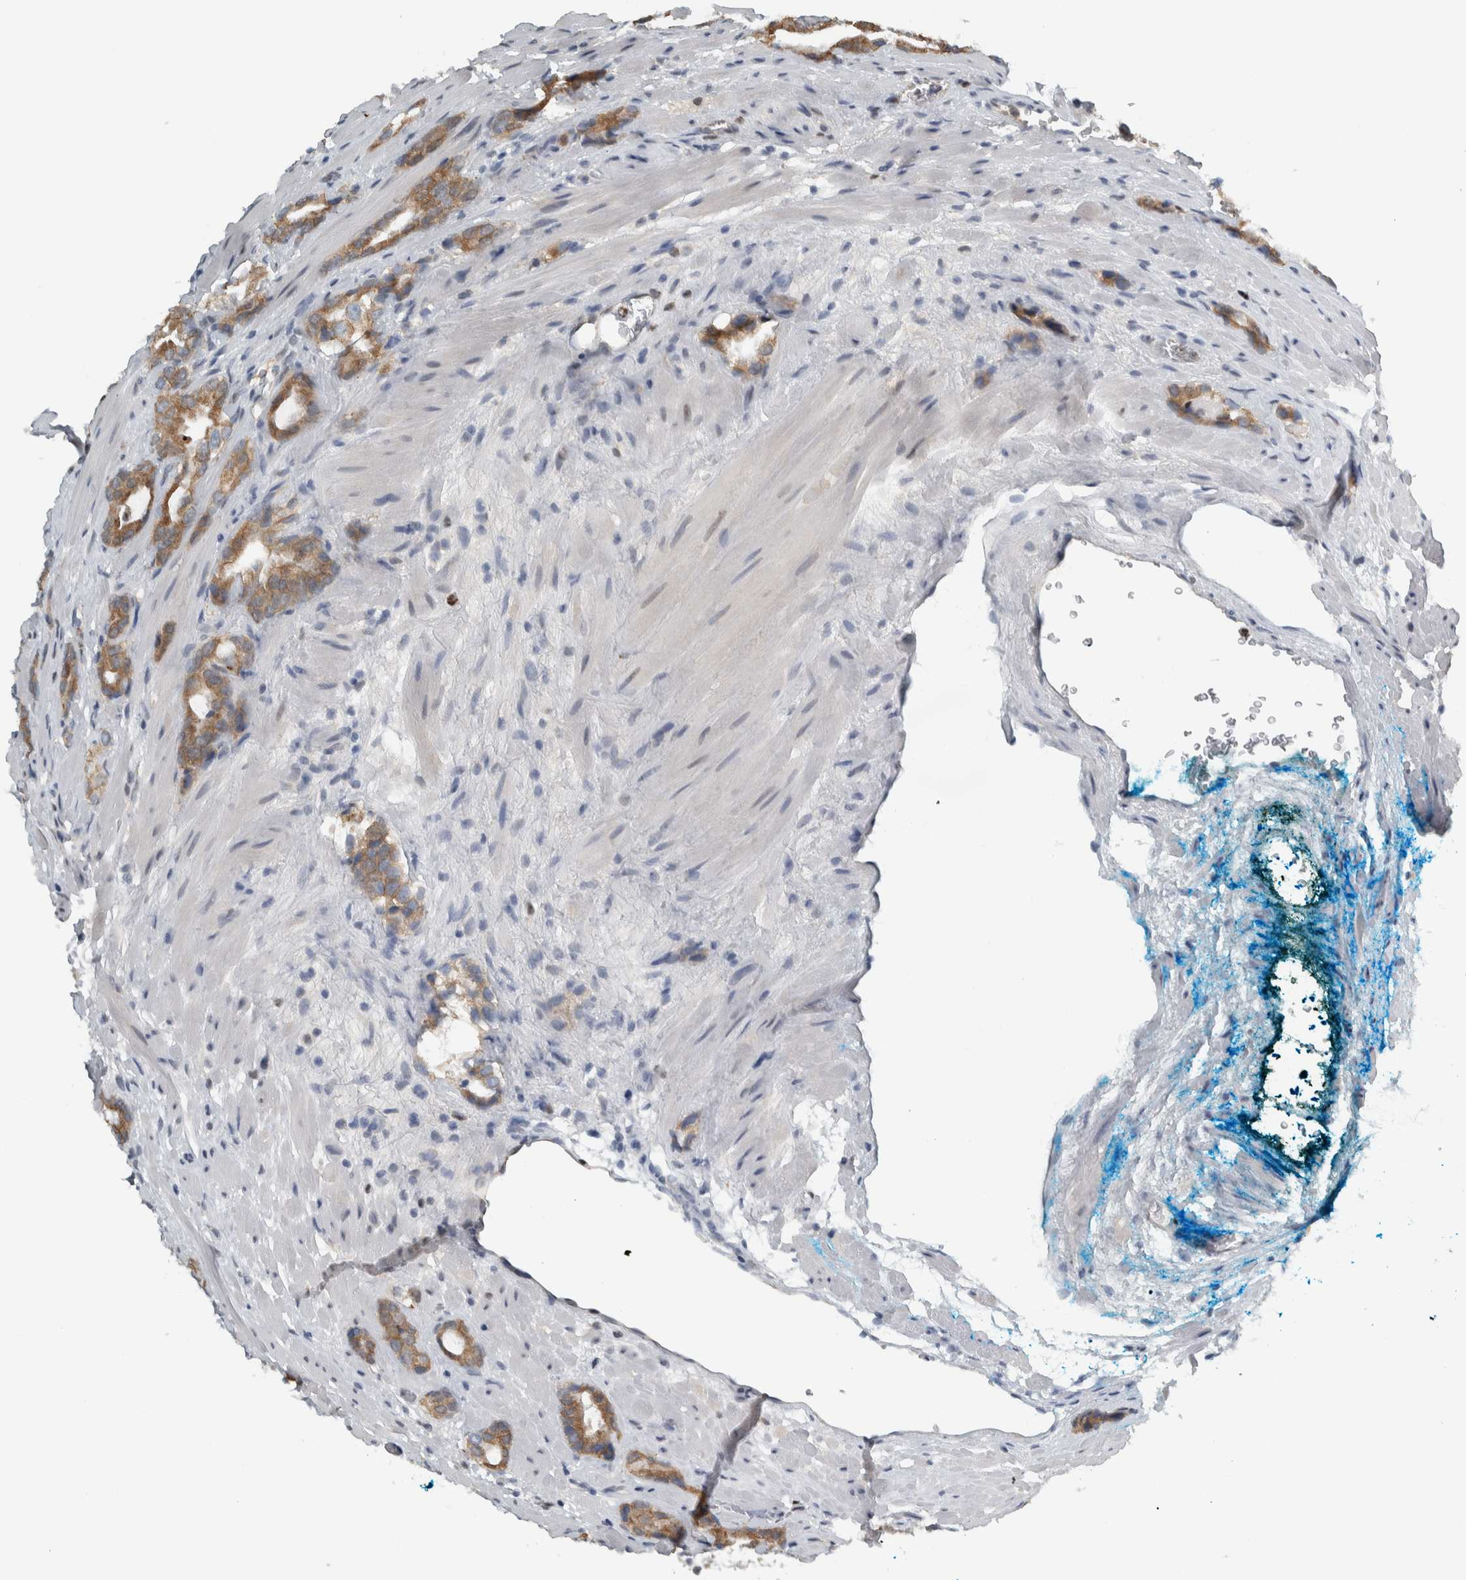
{"staining": {"intensity": "moderate", "quantity": ">75%", "location": "cytoplasmic/membranous"}, "tissue": "prostate cancer", "cell_type": "Tumor cells", "image_type": "cancer", "snomed": [{"axis": "morphology", "description": "Adenocarcinoma, High grade"}, {"axis": "topography", "description": "Prostate"}], "caption": "The photomicrograph demonstrates a brown stain indicating the presence of a protein in the cytoplasmic/membranous of tumor cells in prostate cancer (adenocarcinoma (high-grade)).", "gene": "ADPRM", "patient": {"sex": "male", "age": 63}}